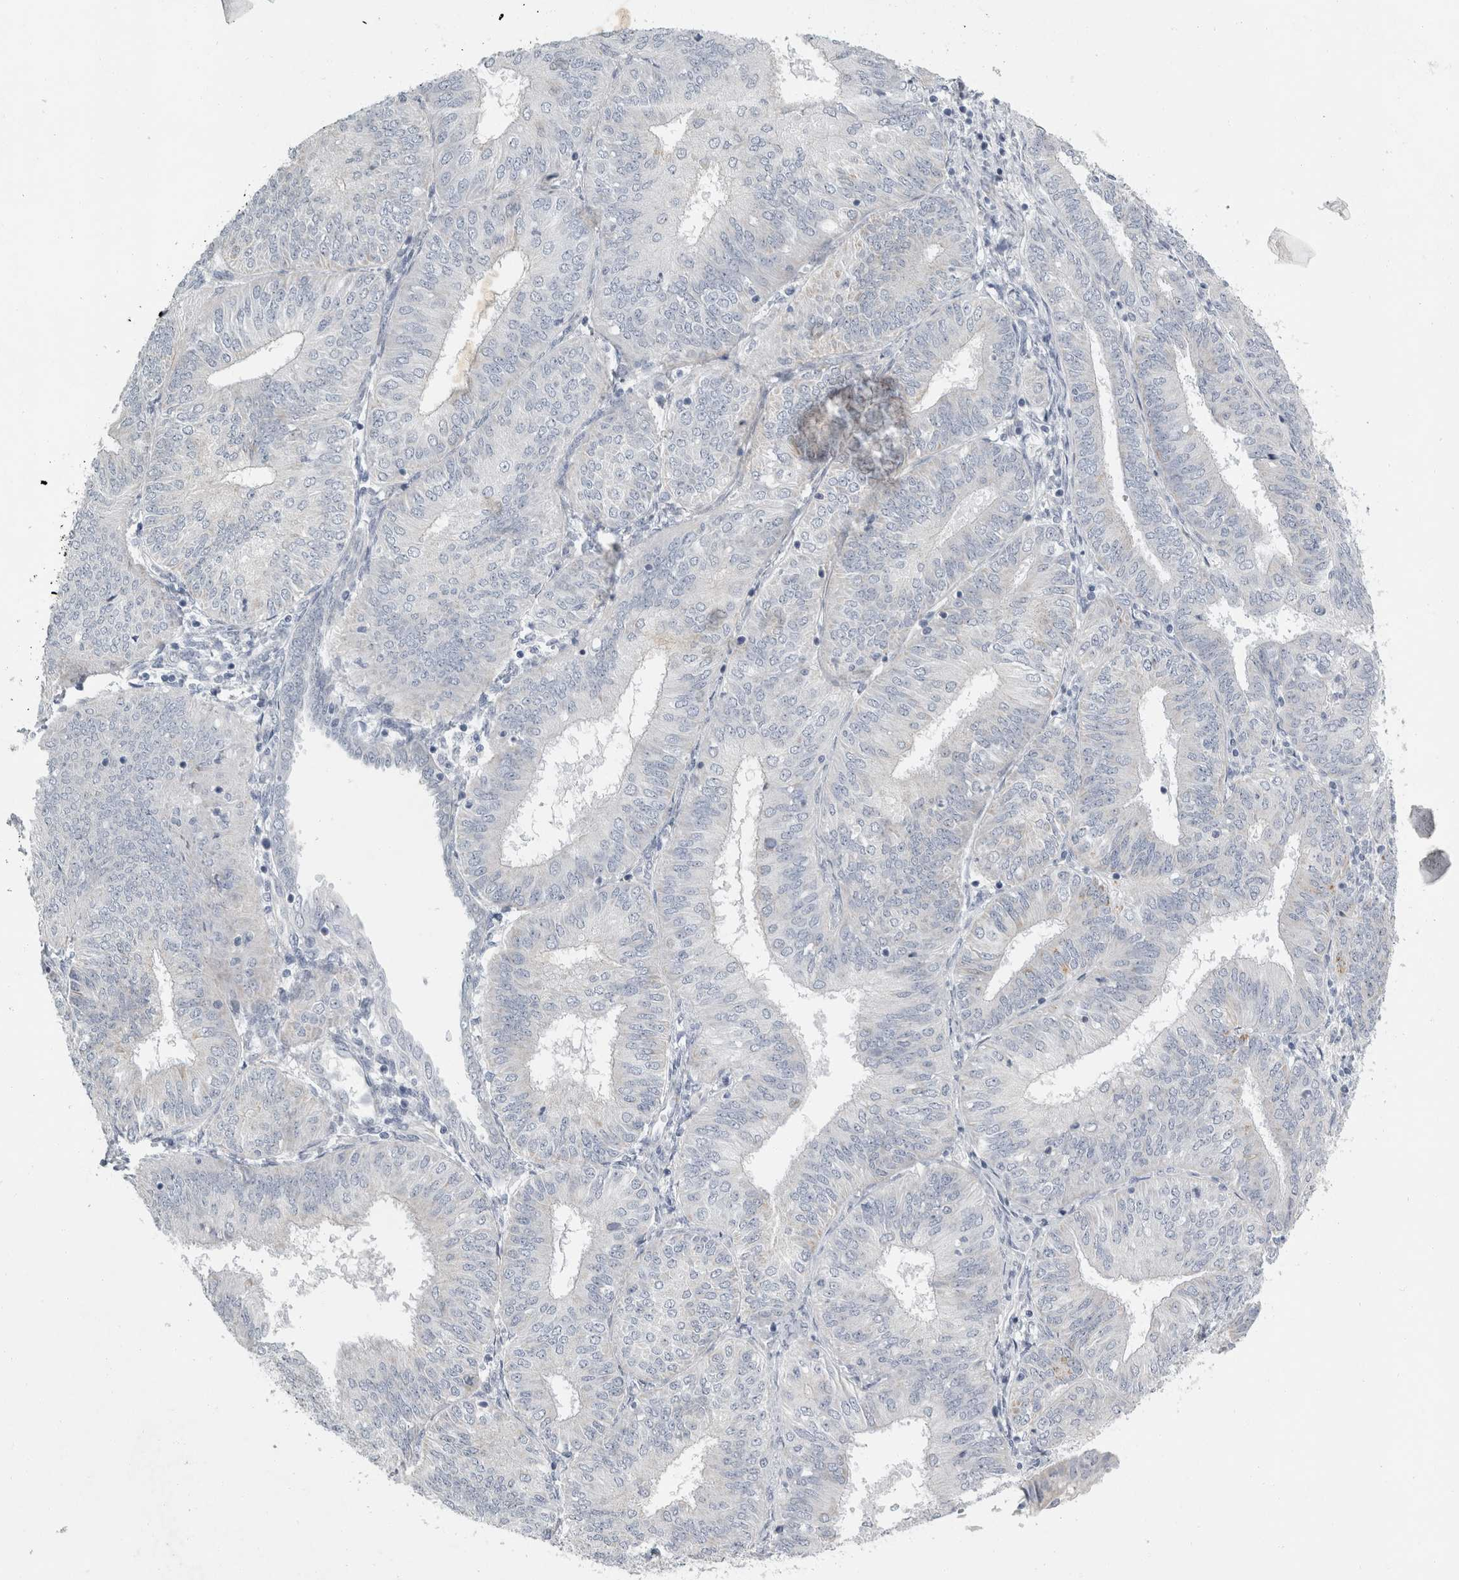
{"staining": {"intensity": "negative", "quantity": "none", "location": "none"}, "tissue": "endometrial cancer", "cell_type": "Tumor cells", "image_type": "cancer", "snomed": [{"axis": "morphology", "description": "Adenocarcinoma, NOS"}, {"axis": "topography", "description": "Endometrium"}], "caption": "A high-resolution image shows immunohistochemistry (IHC) staining of endometrial adenocarcinoma, which displays no significant expression in tumor cells. (Immunohistochemistry (ihc), brightfield microscopy, high magnification).", "gene": "FXYD7", "patient": {"sex": "female", "age": 58}}